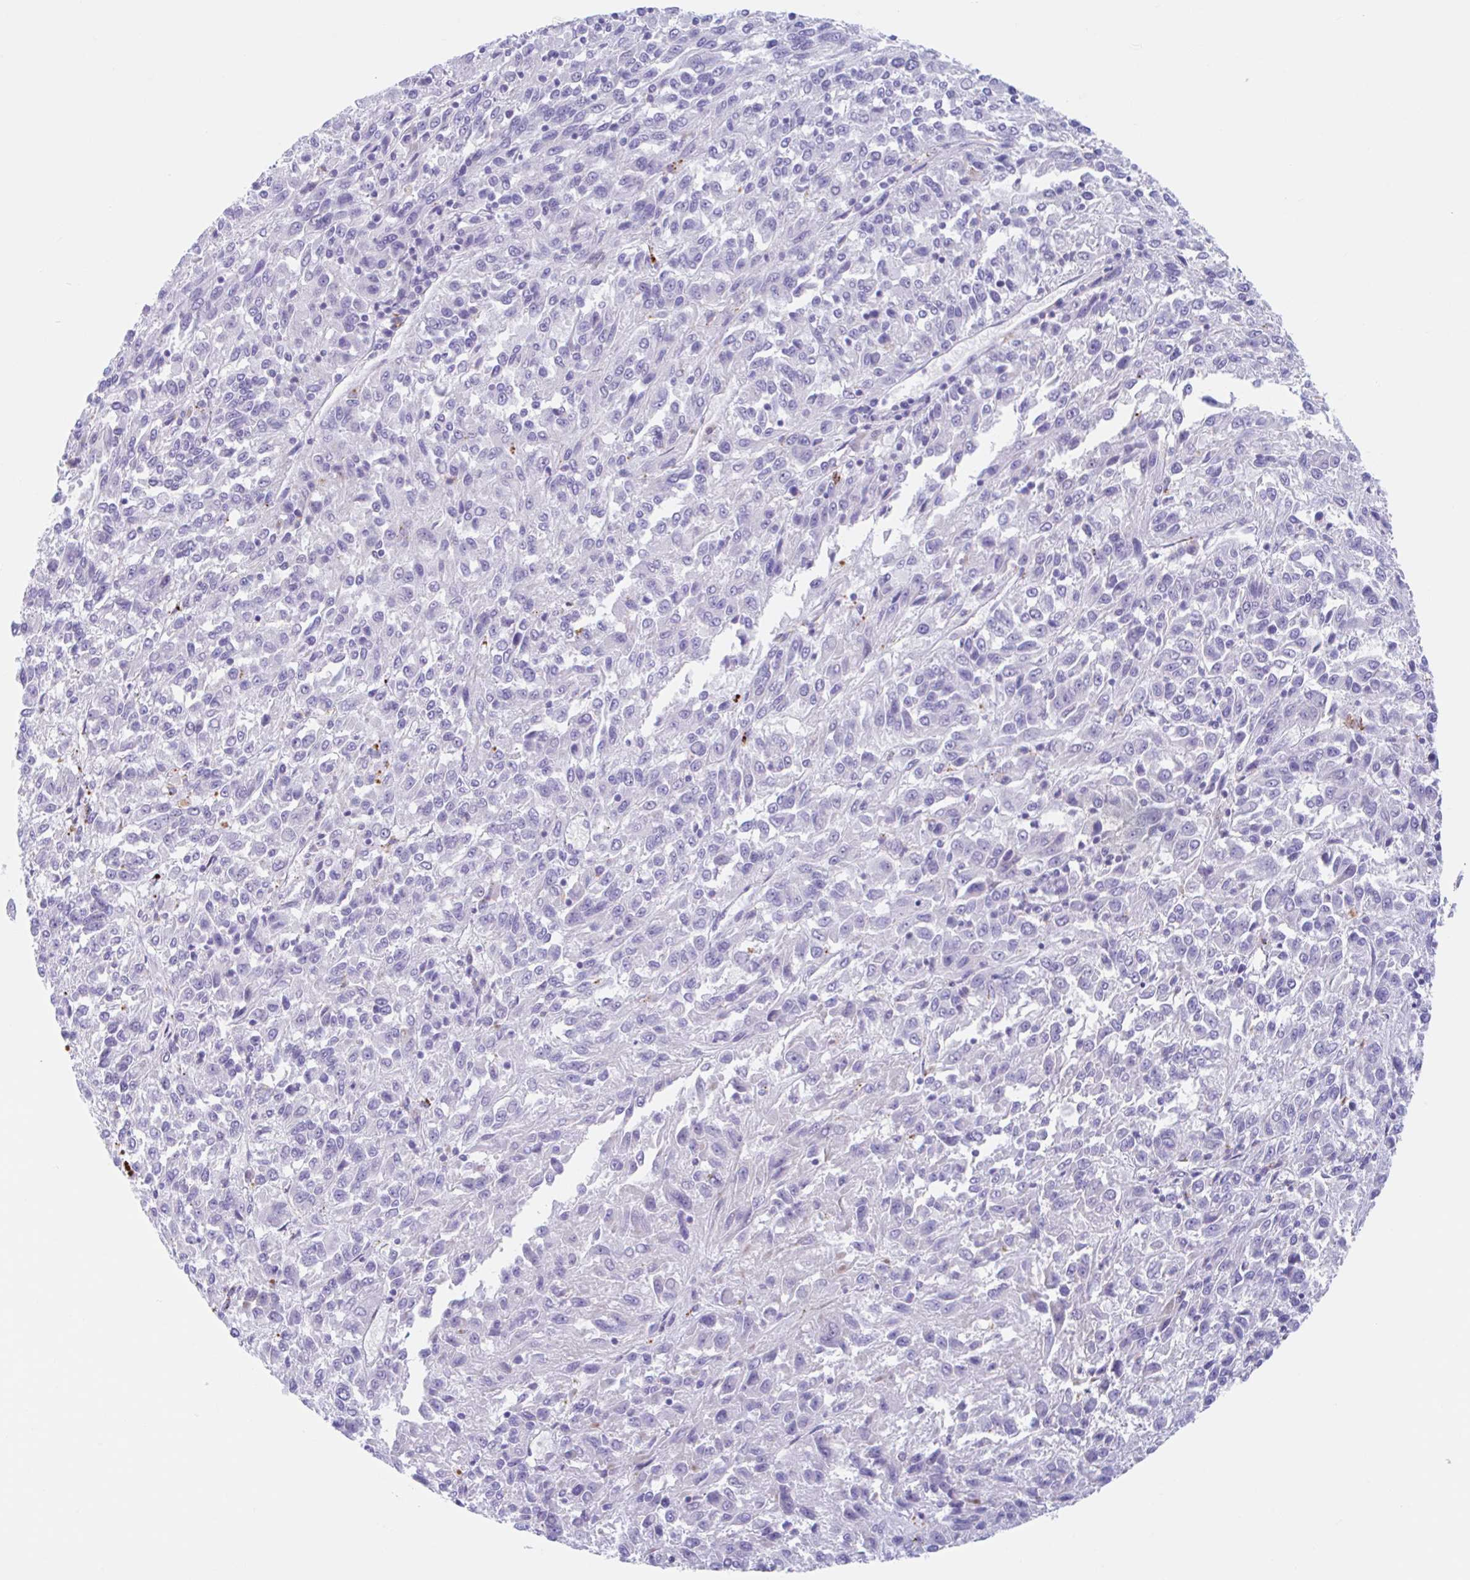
{"staining": {"intensity": "negative", "quantity": "none", "location": "none"}, "tissue": "melanoma", "cell_type": "Tumor cells", "image_type": "cancer", "snomed": [{"axis": "morphology", "description": "Malignant melanoma, Metastatic site"}, {"axis": "topography", "description": "Lung"}], "caption": "IHC of melanoma exhibits no staining in tumor cells.", "gene": "ANKRD9", "patient": {"sex": "male", "age": 64}}